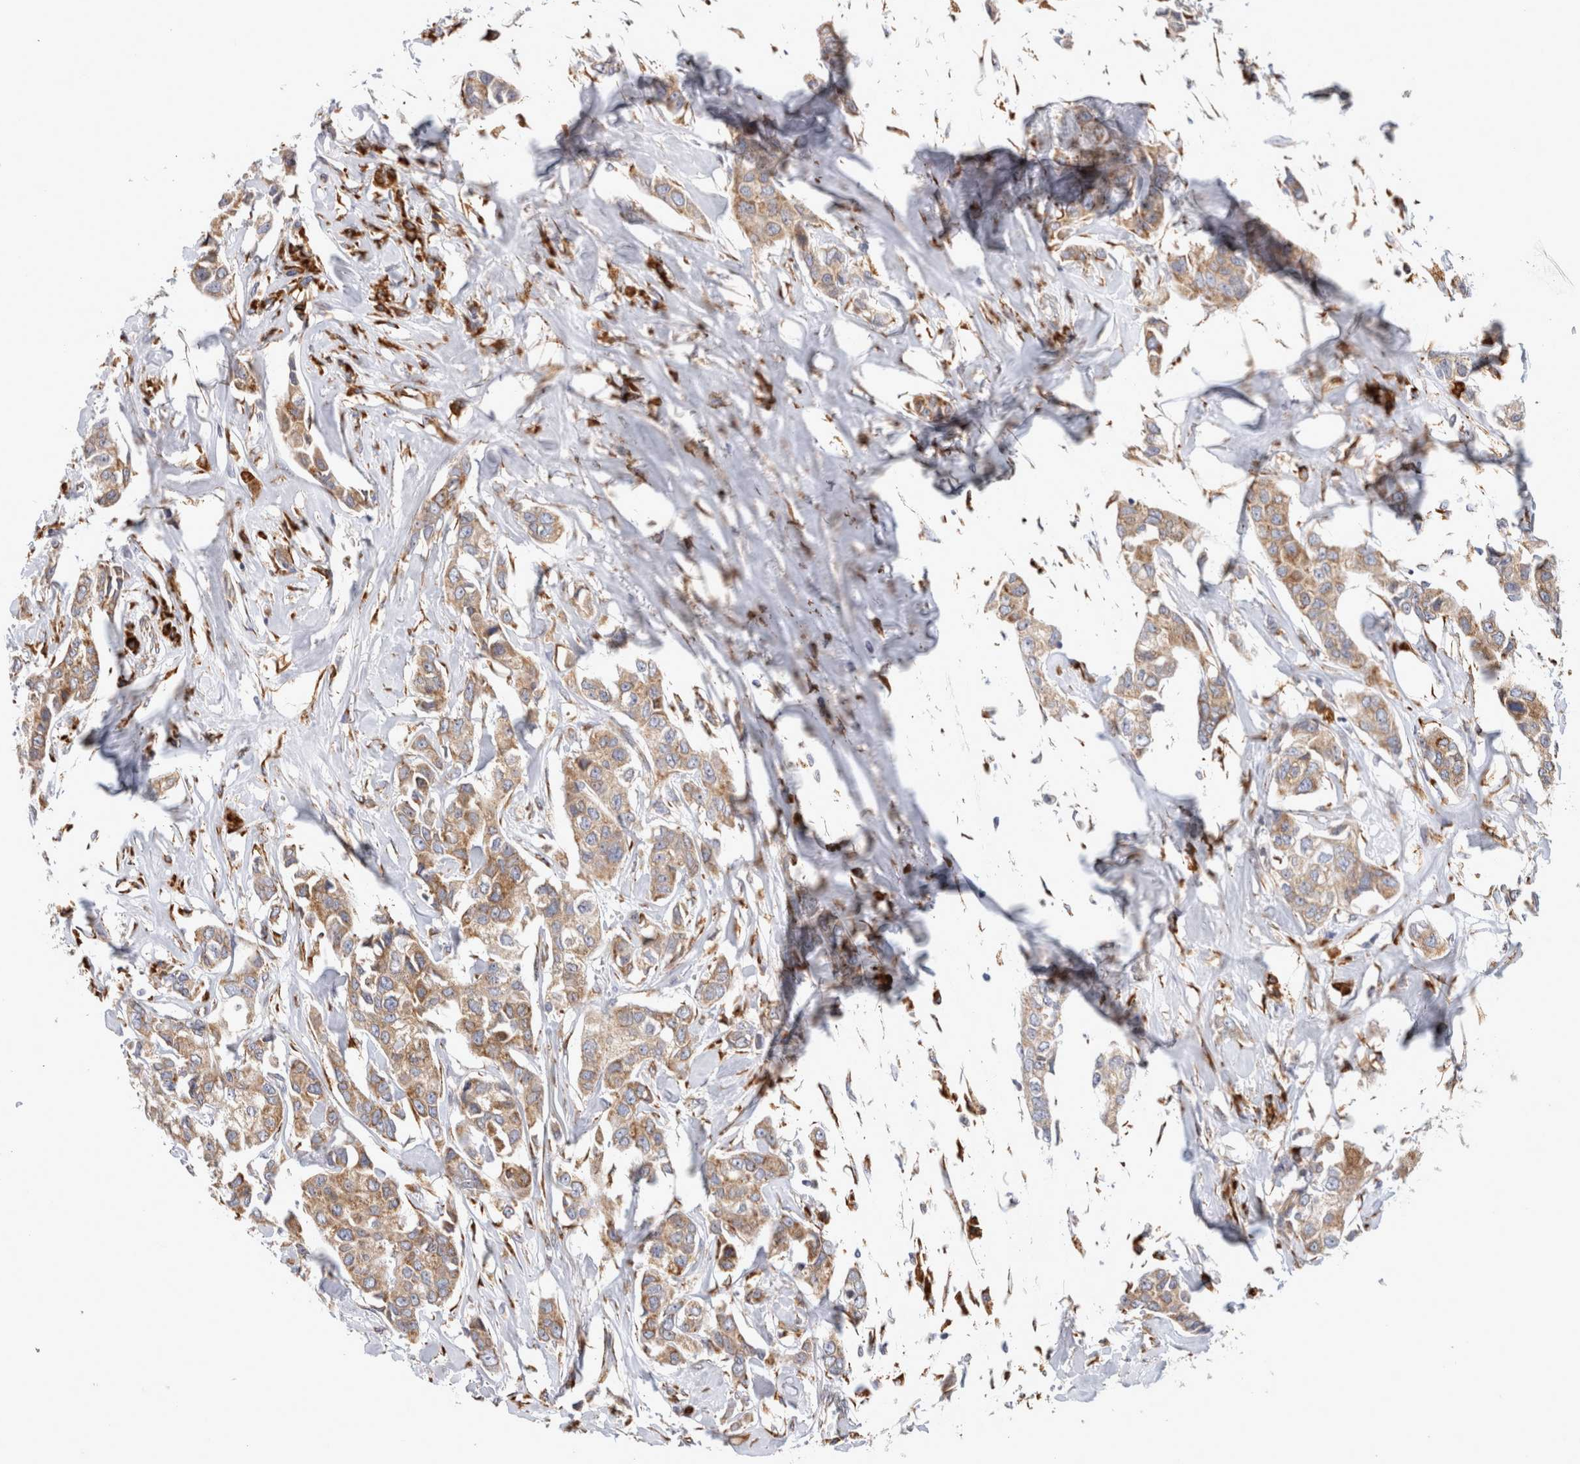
{"staining": {"intensity": "weak", "quantity": ">75%", "location": "cytoplasmic/membranous"}, "tissue": "breast cancer", "cell_type": "Tumor cells", "image_type": "cancer", "snomed": [{"axis": "morphology", "description": "Duct carcinoma"}, {"axis": "topography", "description": "Breast"}], "caption": "High-magnification brightfield microscopy of breast cancer (invasive ductal carcinoma) stained with DAB (brown) and counterstained with hematoxylin (blue). tumor cells exhibit weak cytoplasmic/membranous positivity is identified in approximately>75% of cells.", "gene": "RPN2", "patient": {"sex": "female", "age": 80}}